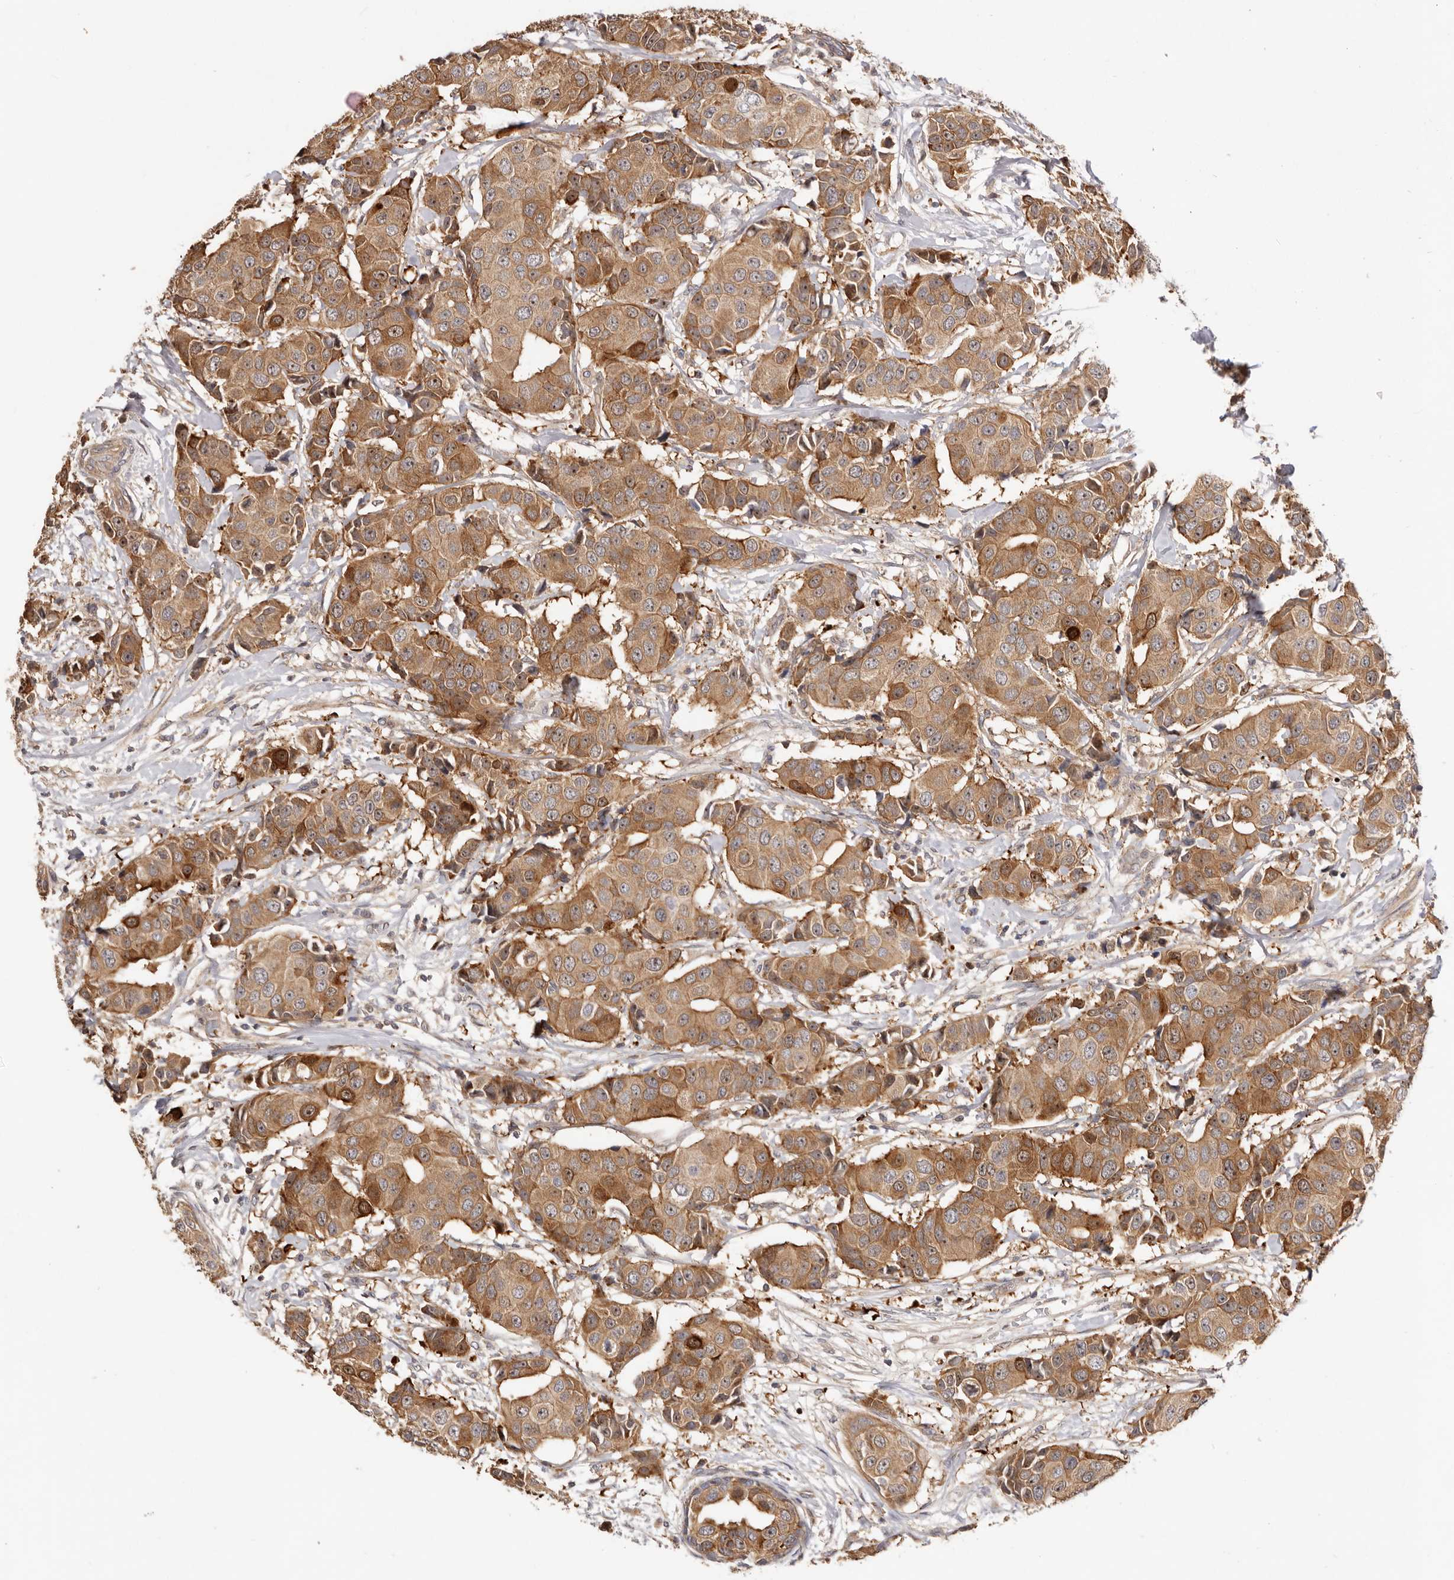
{"staining": {"intensity": "moderate", "quantity": ">75%", "location": "cytoplasmic/membranous"}, "tissue": "breast cancer", "cell_type": "Tumor cells", "image_type": "cancer", "snomed": [{"axis": "morphology", "description": "Normal tissue, NOS"}, {"axis": "morphology", "description": "Duct carcinoma"}, {"axis": "topography", "description": "Breast"}], "caption": "Human breast invasive ductal carcinoma stained for a protein (brown) reveals moderate cytoplasmic/membranous positive positivity in approximately >75% of tumor cells.", "gene": "DOP1A", "patient": {"sex": "female", "age": 39}}